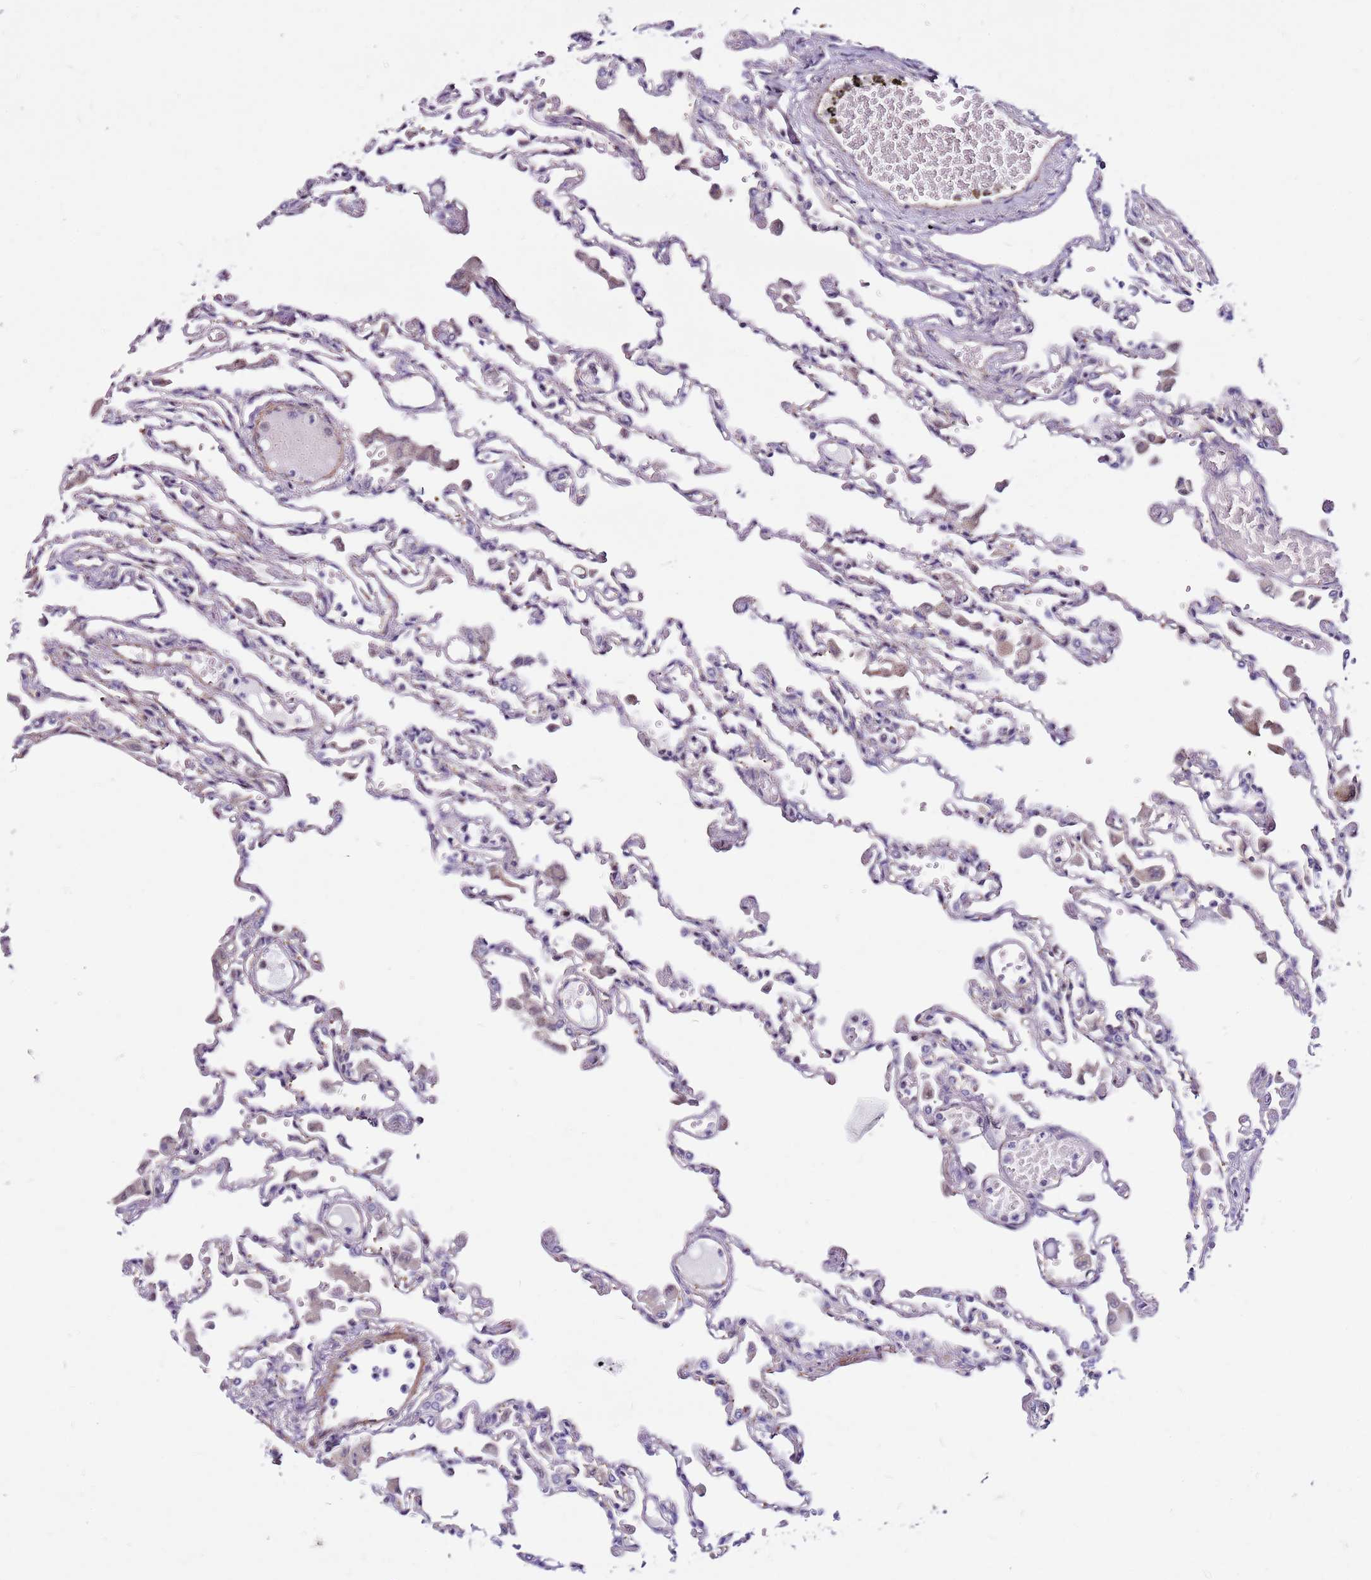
{"staining": {"intensity": "negative", "quantity": "none", "location": "none"}, "tissue": "lung", "cell_type": "Alveolar cells", "image_type": "normal", "snomed": [{"axis": "morphology", "description": "Normal tissue, NOS"}, {"axis": "topography", "description": "Bronchus"}, {"axis": "topography", "description": "Lung"}], "caption": "The micrograph reveals no staining of alveolar cells in normal lung.", "gene": "POLE3", "patient": {"sex": "female", "age": 49}}